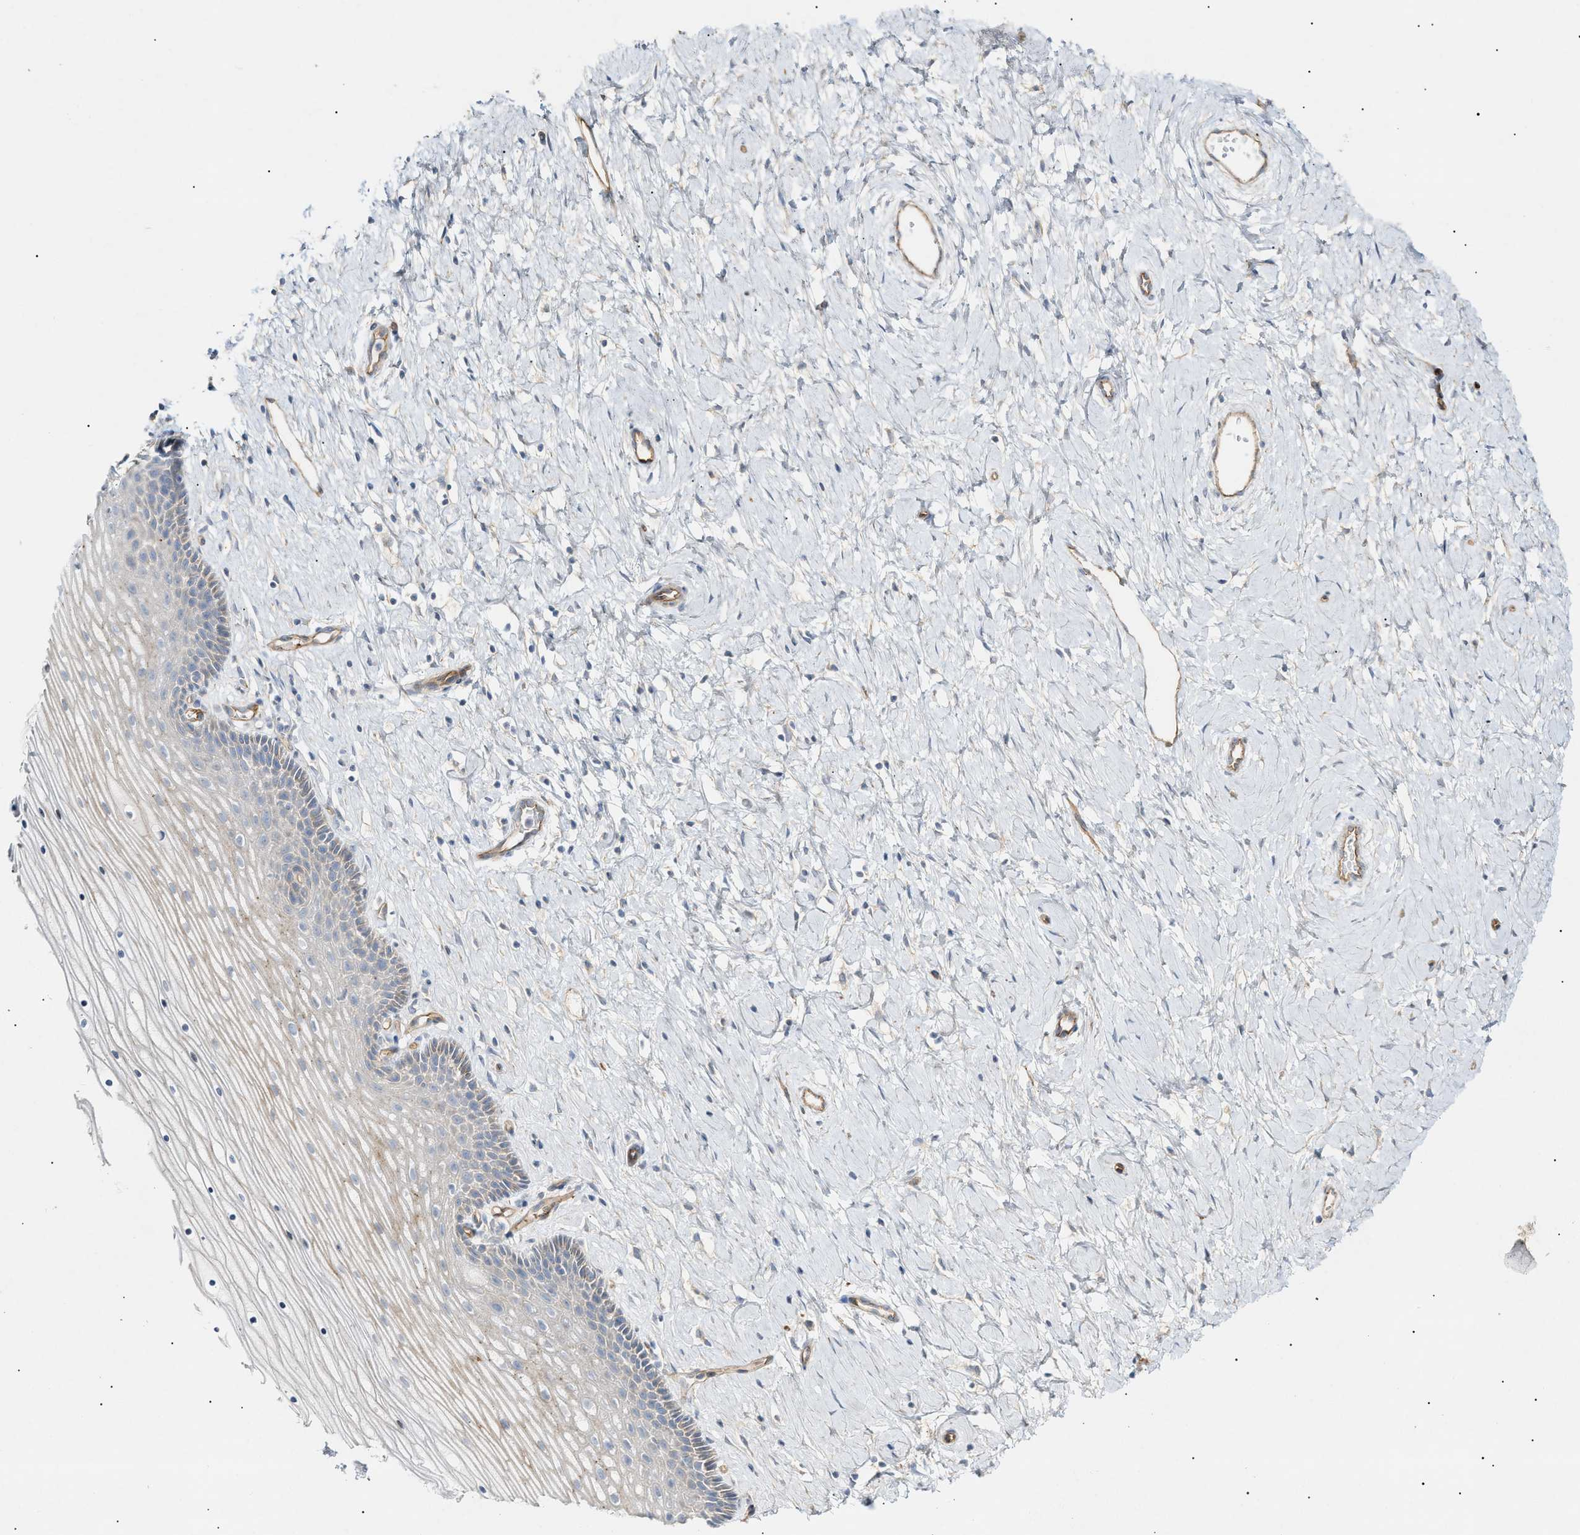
{"staining": {"intensity": "weak", "quantity": ">75%", "location": "cytoplasmic/membranous"}, "tissue": "cervix", "cell_type": "Glandular cells", "image_type": "normal", "snomed": [{"axis": "morphology", "description": "Normal tissue, NOS"}, {"axis": "topography", "description": "Cervix"}], "caption": "This histopathology image reveals immunohistochemistry (IHC) staining of benign cervix, with low weak cytoplasmic/membranous positivity in approximately >75% of glandular cells.", "gene": "ZFHX2", "patient": {"sex": "female", "age": 39}}